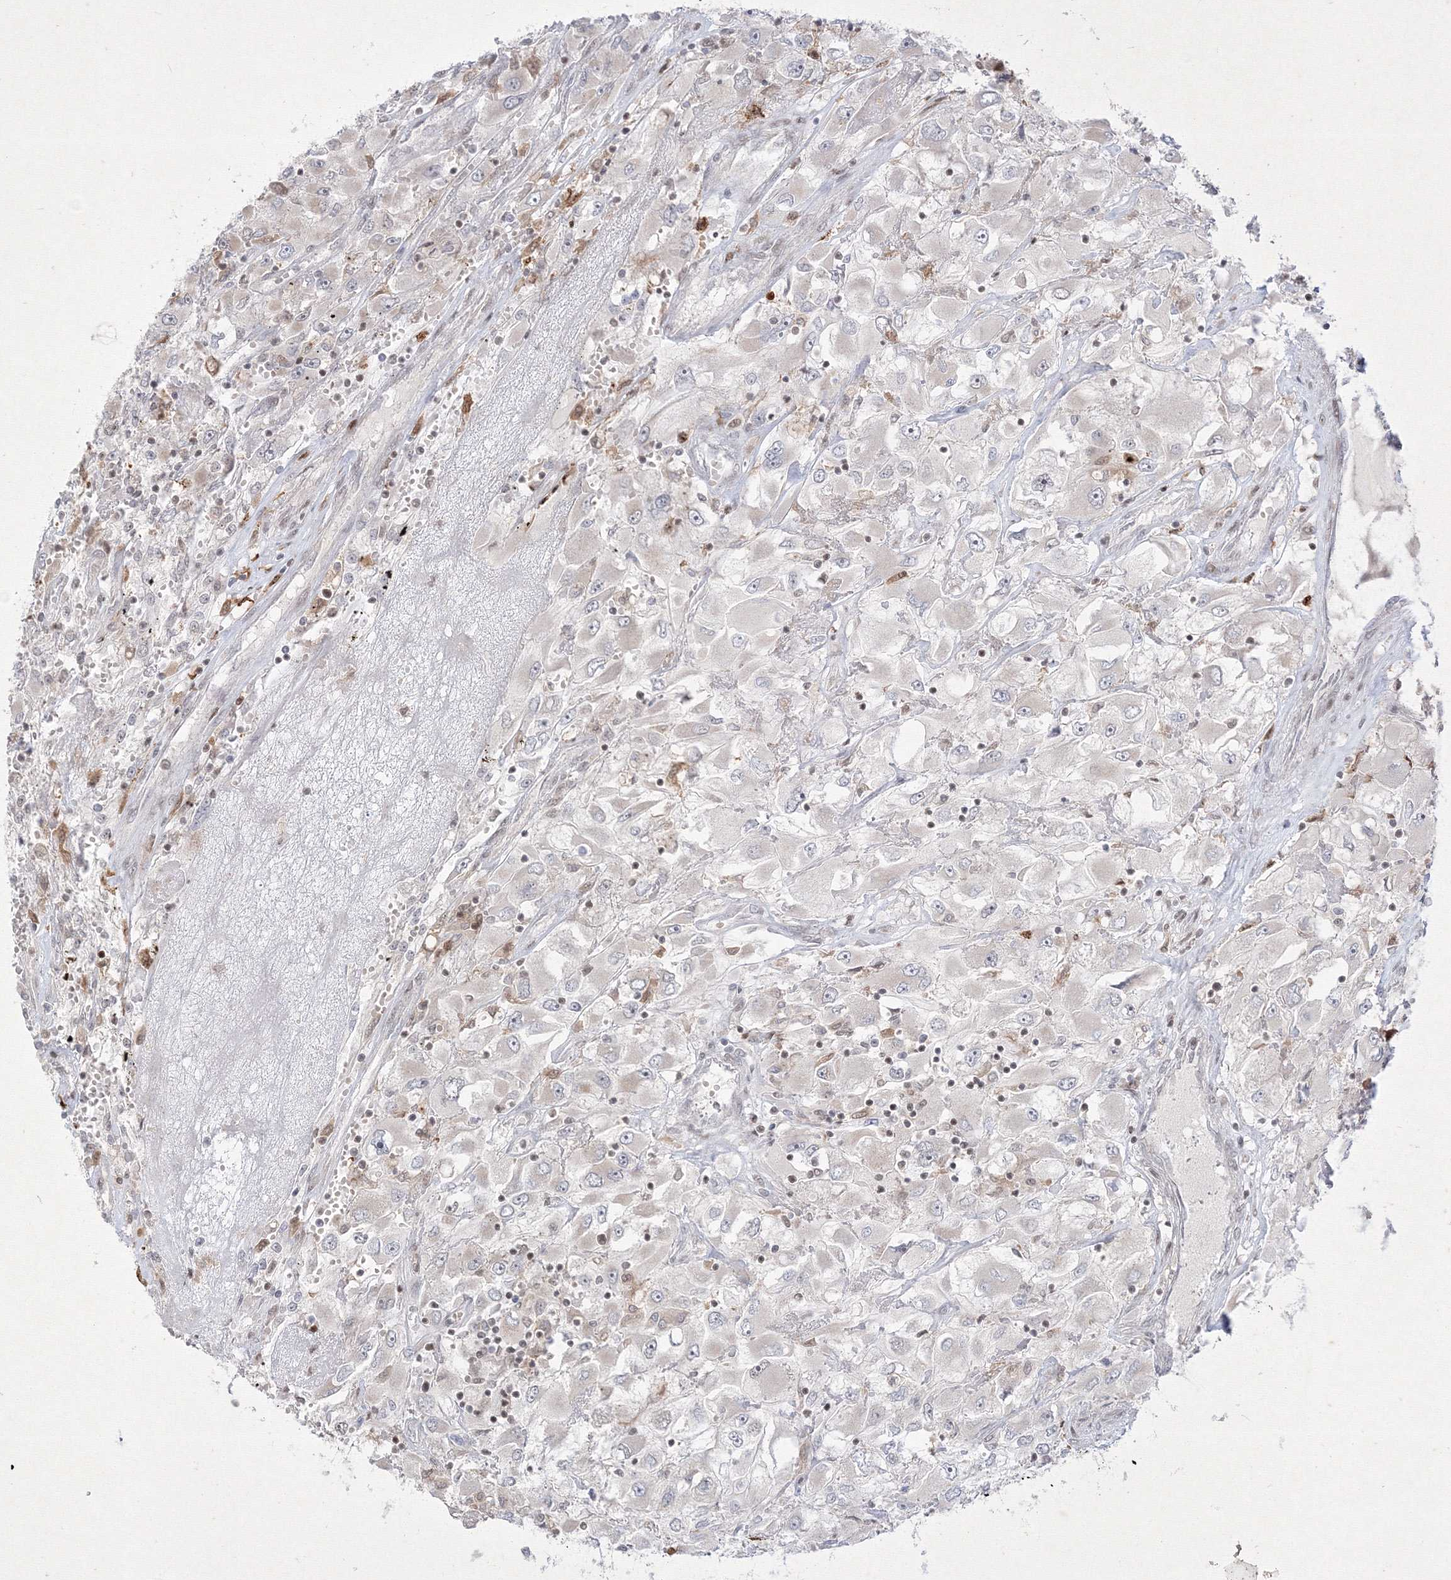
{"staining": {"intensity": "negative", "quantity": "none", "location": "none"}, "tissue": "renal cancer", "cell_type": "Tumor cells", "image_type": "cancer", "snomed": [{"axis": "morphology", "description": "Adenocarcinoma, NOS"}, {"axis": "topography", "description": "Kidney"}], "caption": "Immunohistochemical staining of human renal cancer displays no significant positivity in tumor cells.", "gene": "TAB1", "patient": {"sex": "female", "age": 52}}